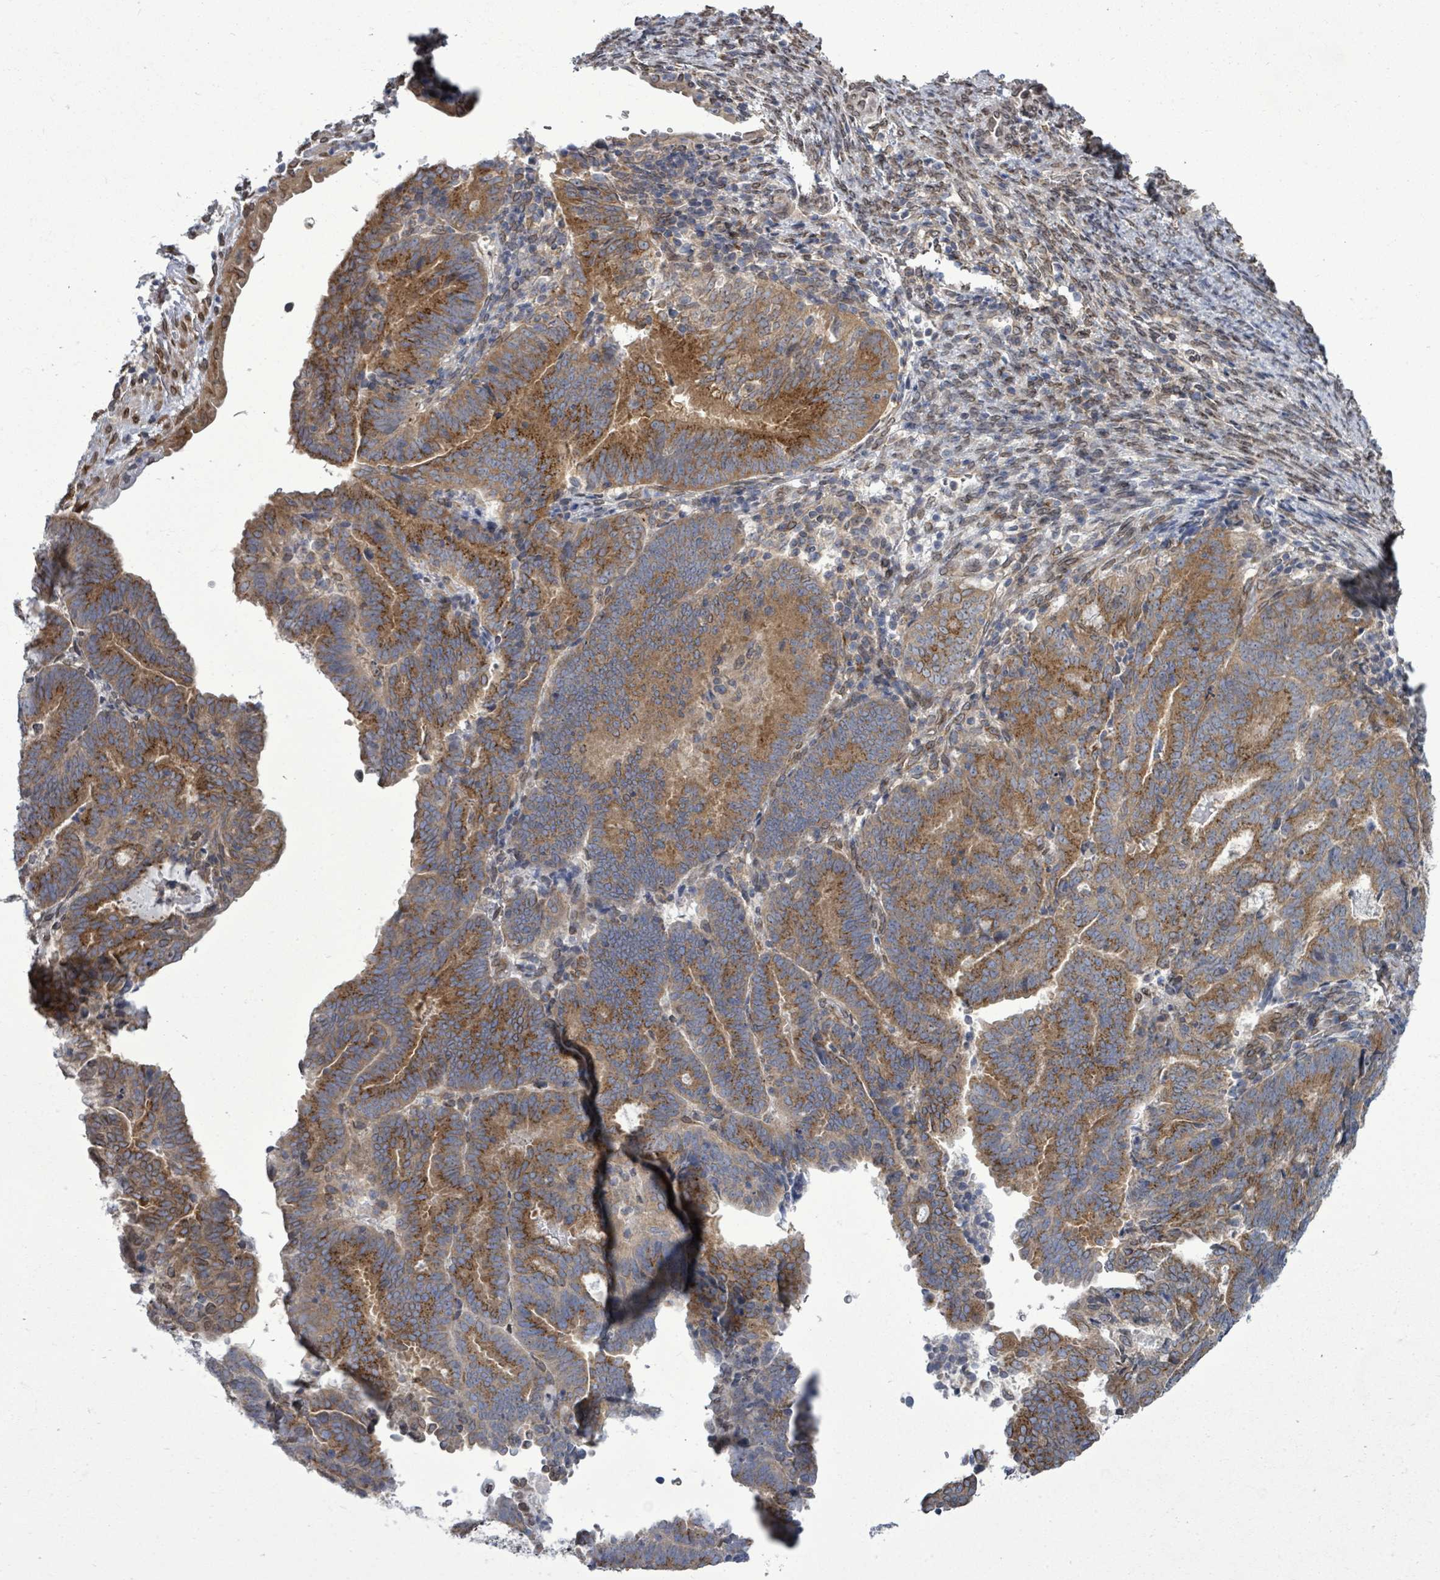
{"staining": {"intensity": "moderate", "quantity": ">75%", "location": "cytoplasmic/membranous"}, "tissue": "endometrial cancer", "cell_type": "Tumor cells", "image_type": "cancer", "snomed": [{"axis": "morphology", "description": "Adenocarcinoma, NOS"}, {"axis": "topography", "description": "Endometrium"}], "caption": "Endometrial adenocarcinoma was stained to show a protein in brown. There is medium levels of moderate cytoplasmic/membranous staining in approximately >75% of tumor cells.", "gene": "ARFGAP1", "patient": {"sex": "female", "age": 70}}